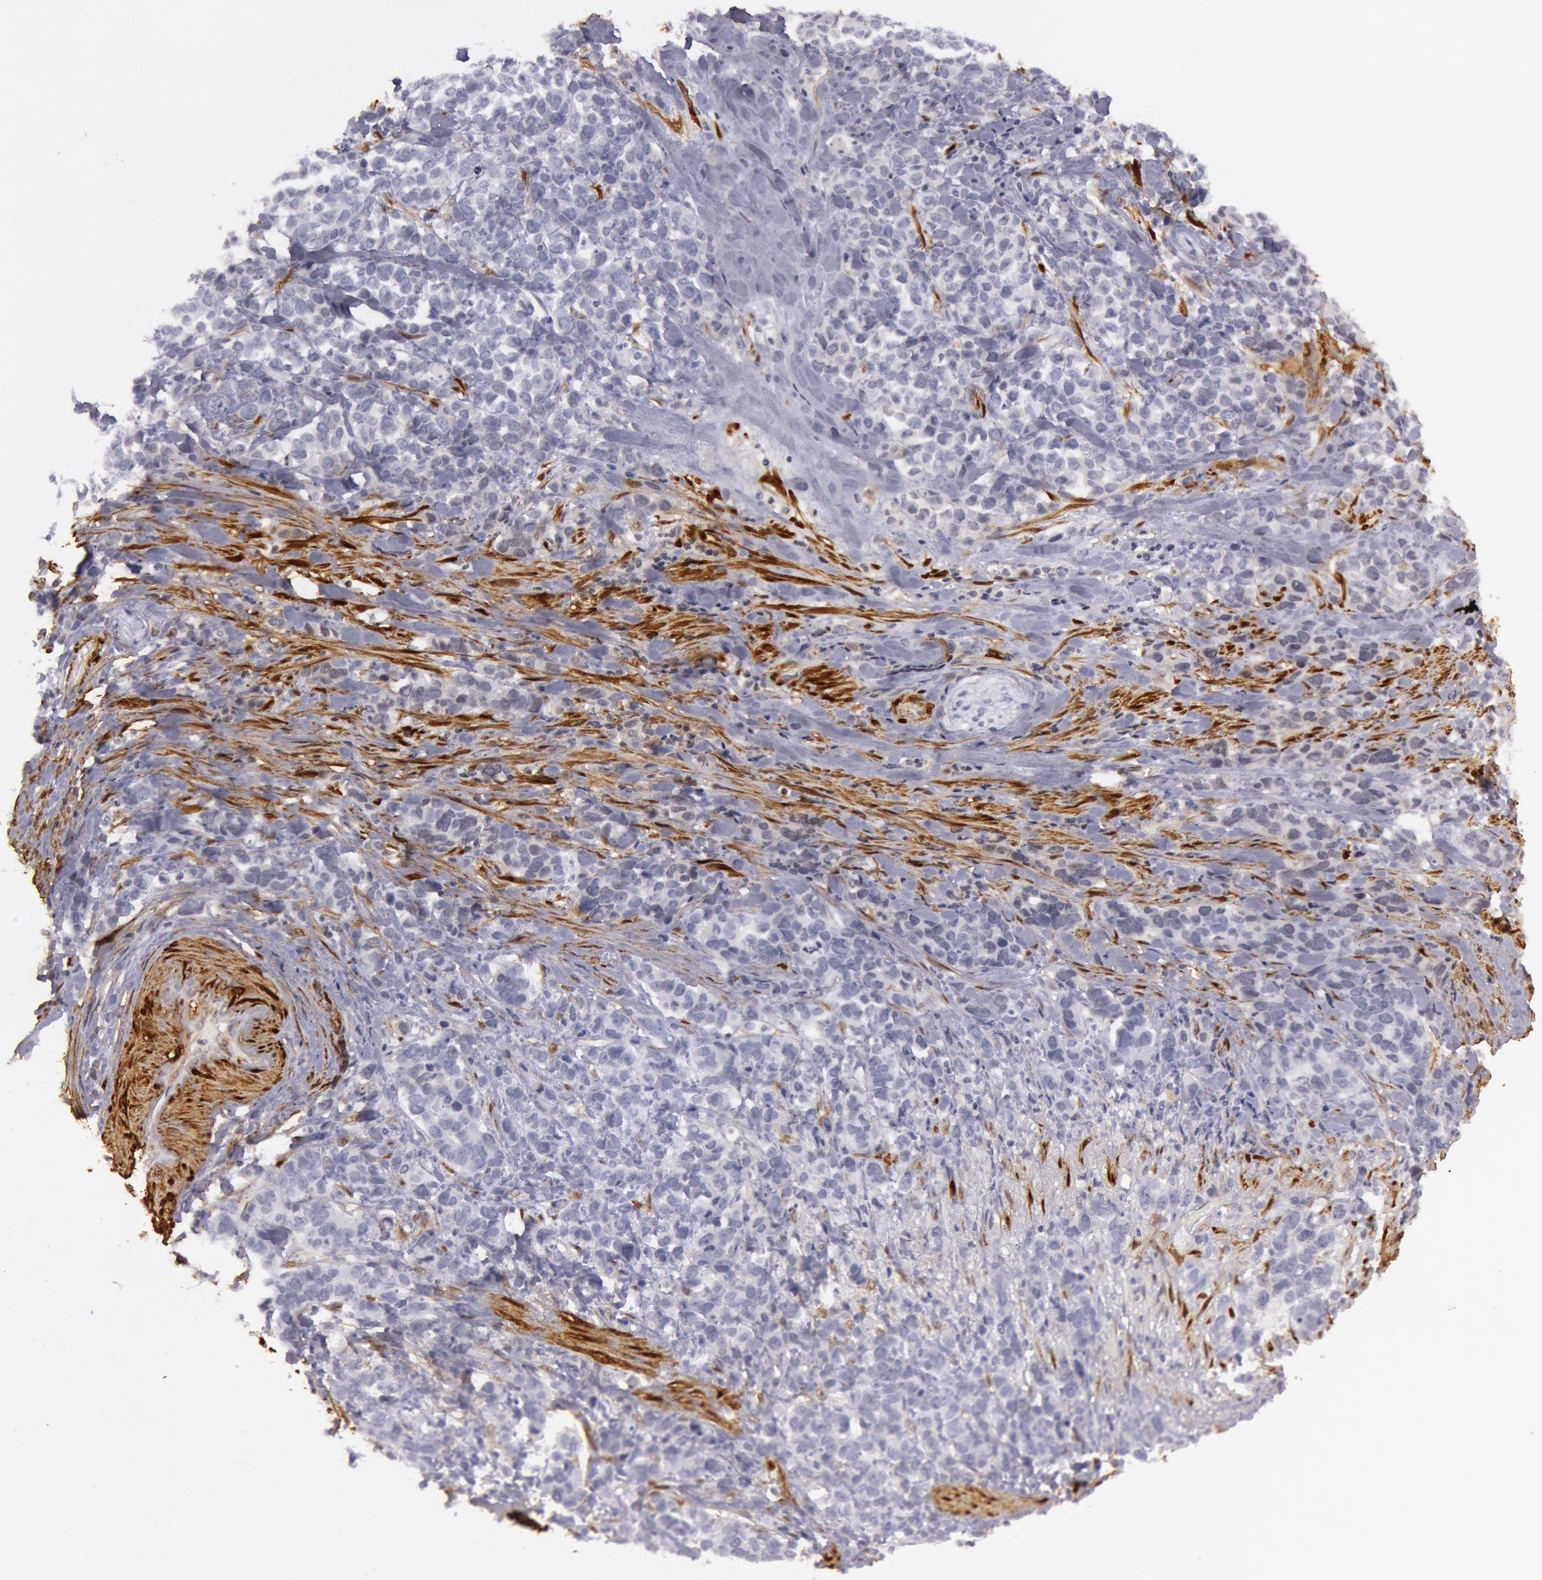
{"staining": {"intensity": "negative", "quantity": "none", "location": "none"}, "tissue": "stomach cancer", "cell_type": "Tumor cells", "image_type": "cancer", "snomed": [{"axis": "morphology", "description": "Adenocarcinoma, NOS"}, {"axis": "topography", "description": "Stomach, upper"}], "caption": "High magnification brightfield microscopy of adenocarcinoma (stomach) stained with DAB (brown) and counterstained with hematoxylin (blue): tumor cells show no significant positivity. Brightfield microscopy of immunohistochemistry stained with DAB (brown) and hematoxylin (blue), captured at high magnification.", "gene": "TAGLN", "patient": {"sex": "male", "age": 71}}